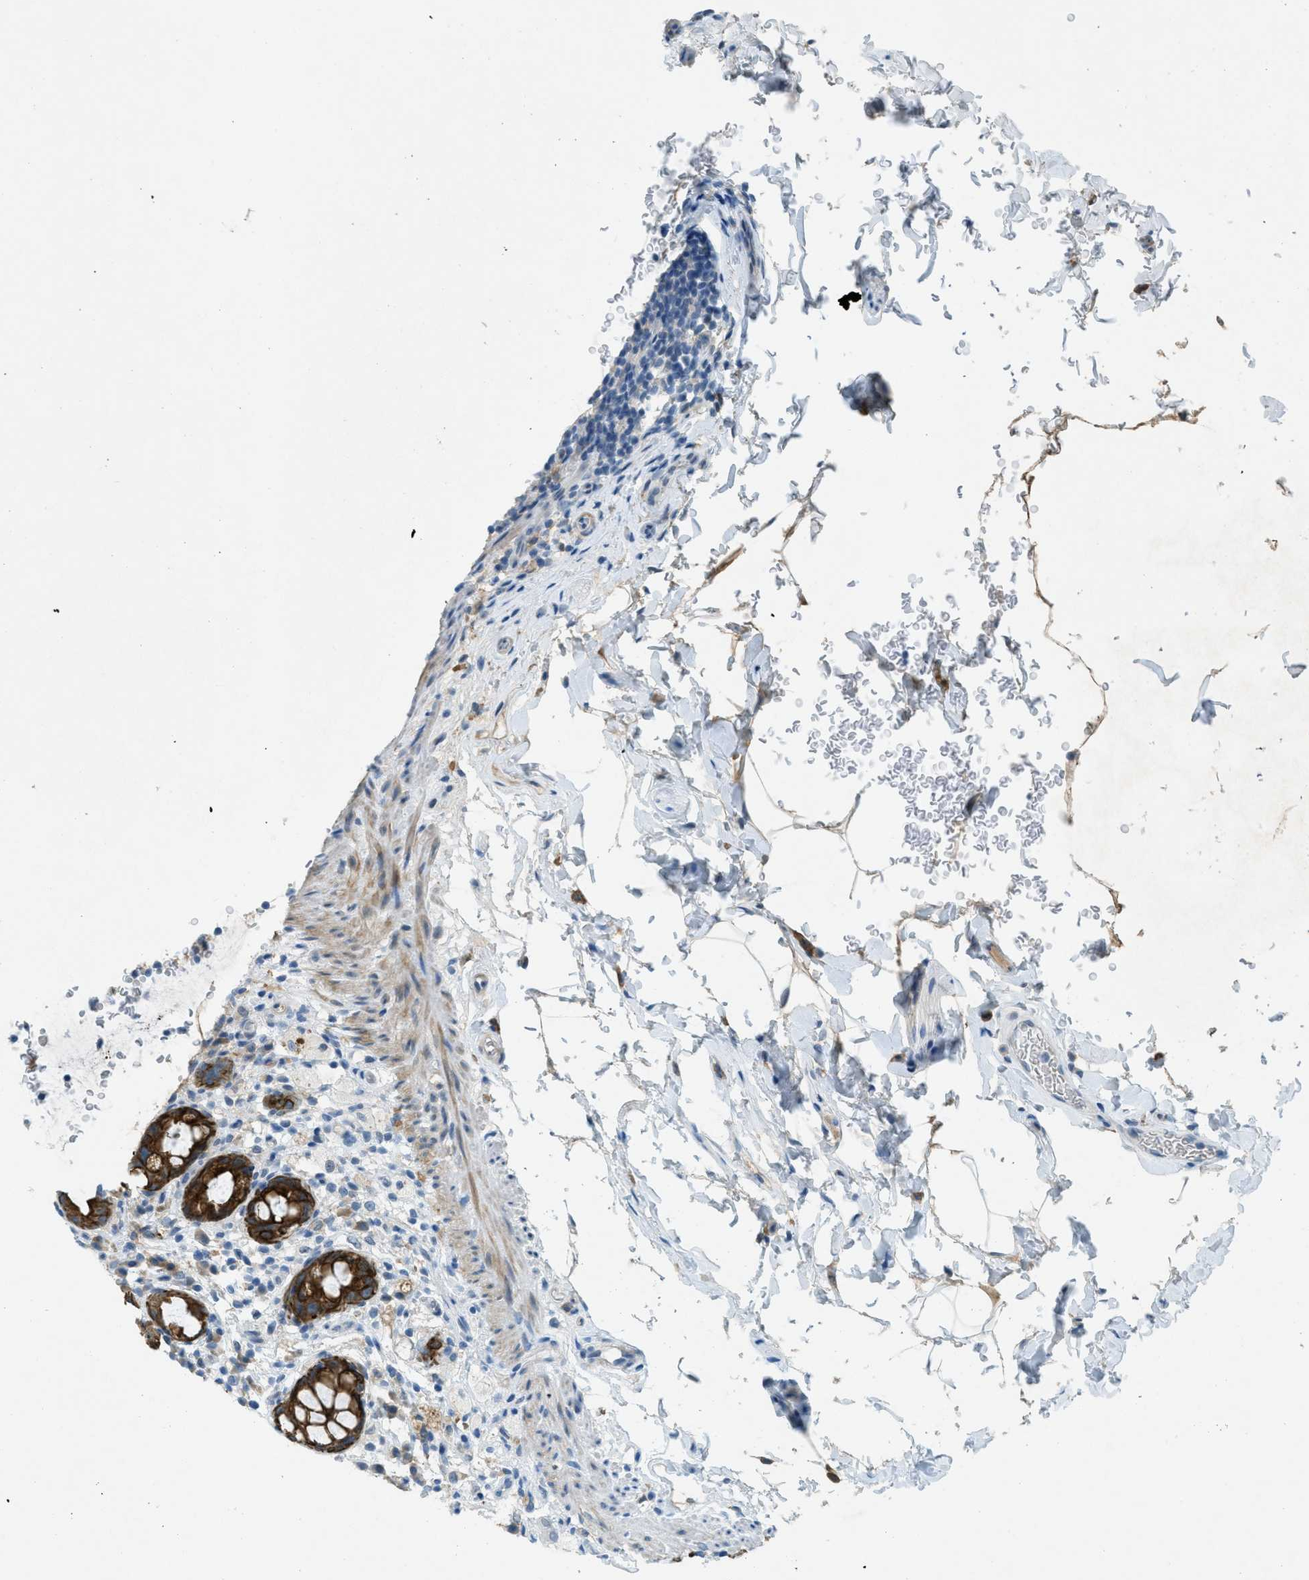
{"staining": {"intensity": "strong", "quantity": ">75%", "location": "cytoplasmic/membranous"}, "tissue": "rectum", "cell_type": "Glandular cells", "image_type": "normal", "snomed": [{"axis": "morphology", "description": "Normal tissue, NOS"}, {"axis": "topography", "description": "Rectum"}], "caption": "Immunohistochemistry micrograph of normal rectum: rectum stained using immunohistochemistry (IHC) shows high levels of strong protein expression localized specifically in the cytoplasmic/membranous of glandular cells, appearing as a cytoplasmic/membranous brown color.", "gene": "KLHL8", "patient": {"sex": "male", "age": 44}}